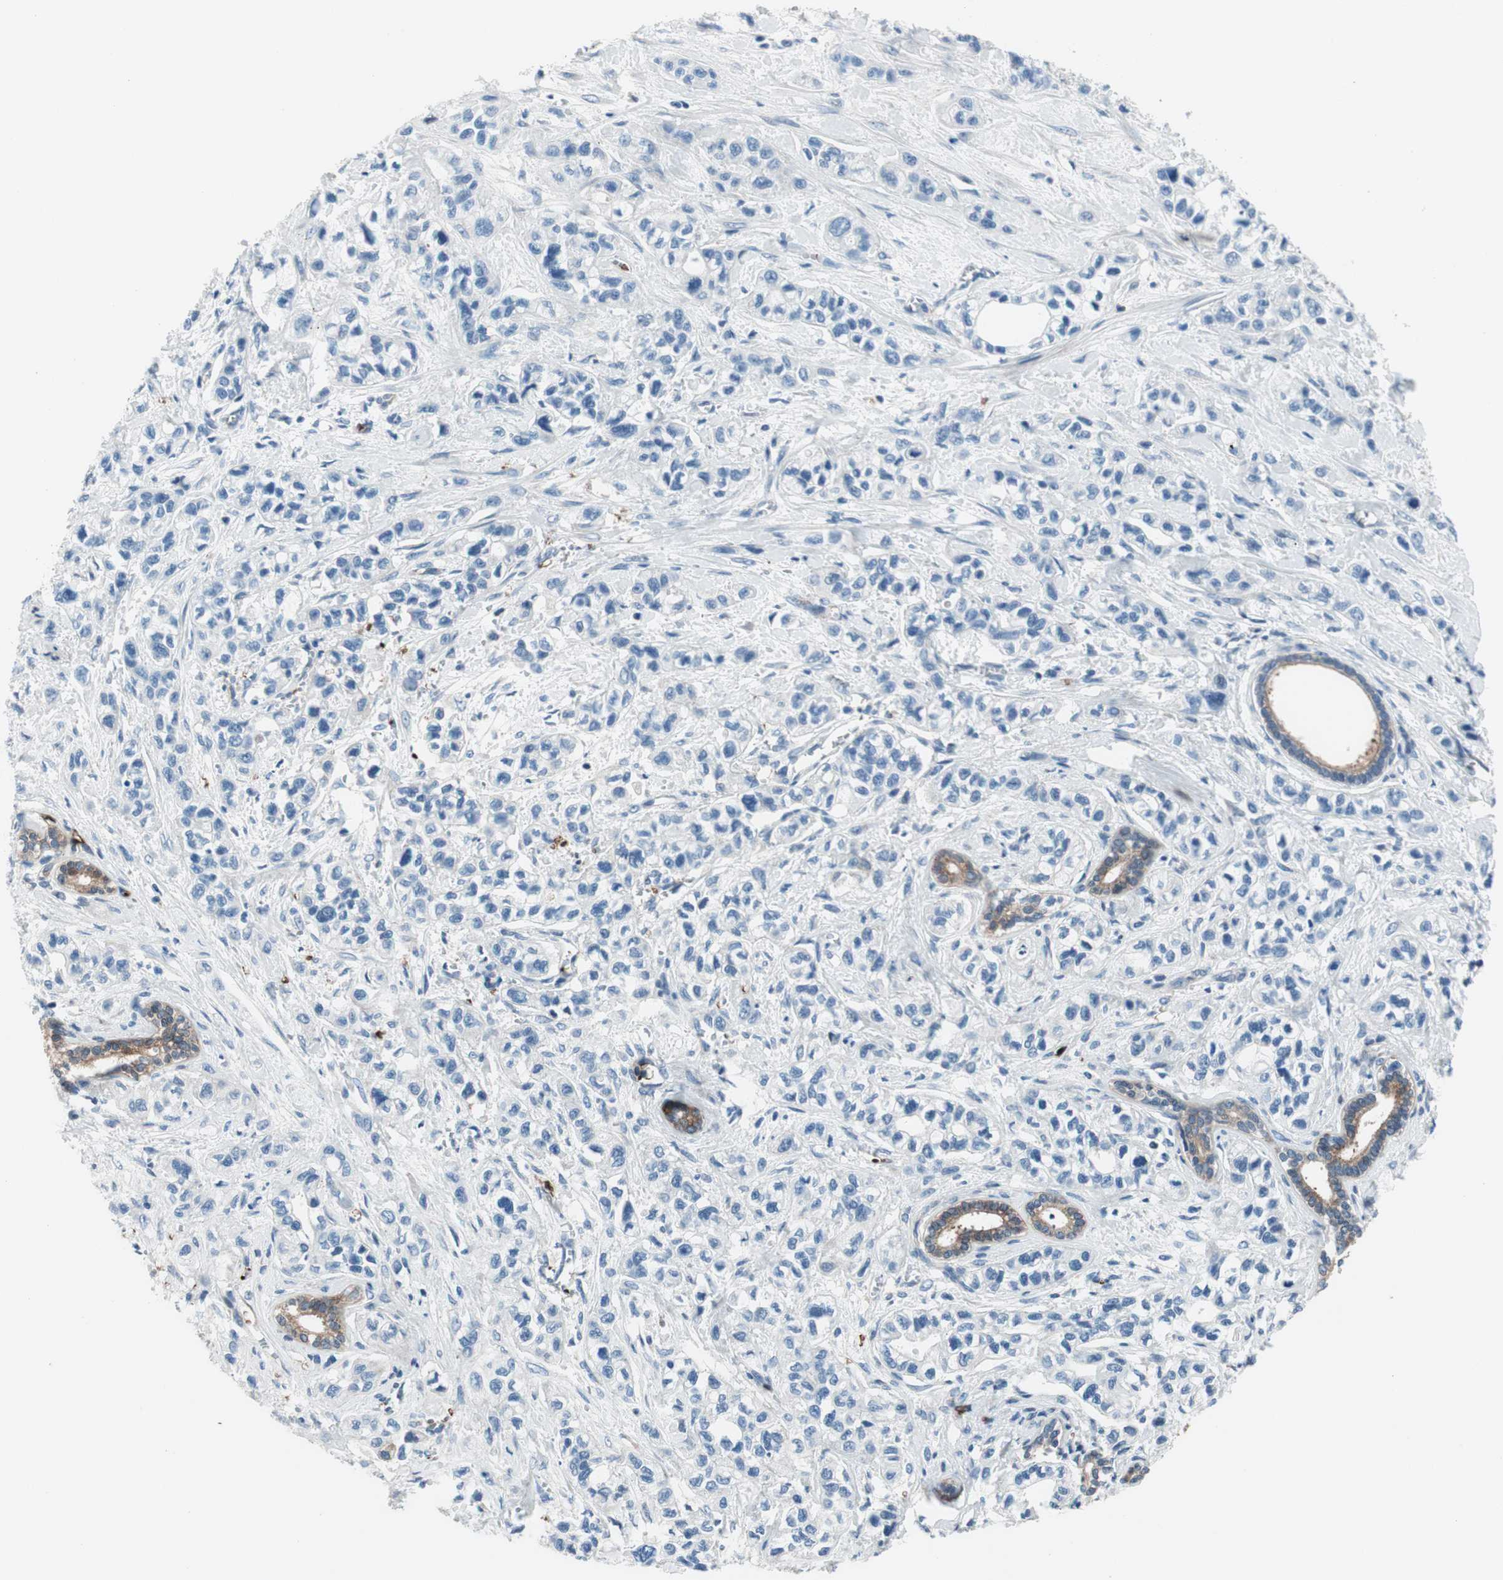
{"staining": {"intensity": "negative", "quantity": "none", "location": "none"}, "tissue": "pancreatic cancer", "cell_type": "Tumor cells", "image_type": "cancer", "snomed": [{"axis": "morphology", "description": "Adenocarcinoma, NOS"}, {"axis": "topography", "description": "Pancreas"}], "caption": "Immunohistochemistry of human pancreatic cancer demonstrates no staining in tumor cells.", "gene": "PRDX2", "patient": {"sex": "male", "age": 74}}